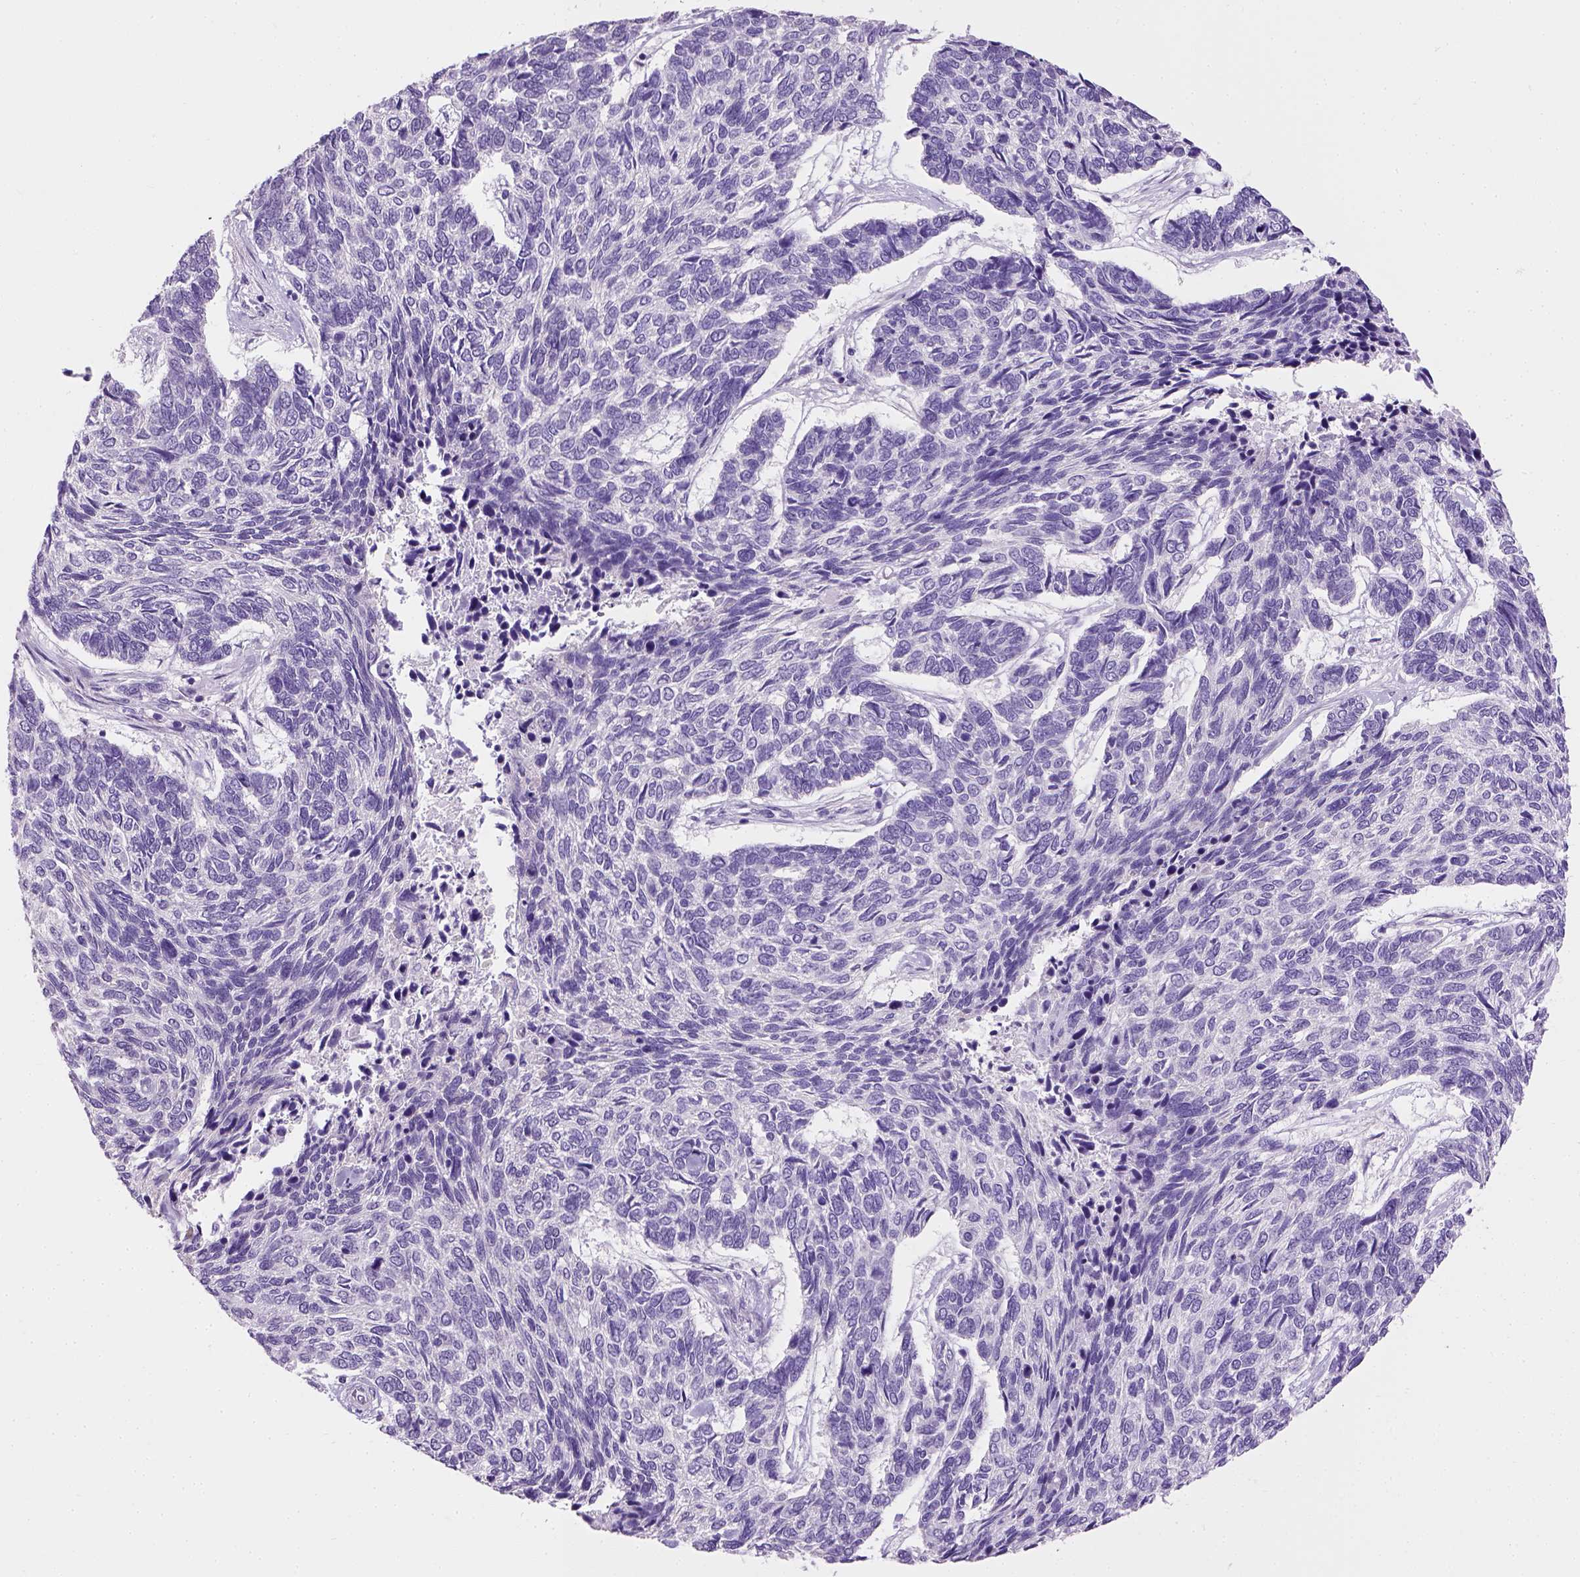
{"staining": {"intensity": "negative", "quantity": "none", "location": "none"}, "tissue": "skin cancer", "cell_type": "Tumor cells", "image_type": "cancer", "snomed": [{"axis": "morphology", "description": "Basal cell carcinoma"}, {"axis": "topography", "description": "Skin"}], "caption": "The micrograph shows no staining of tumor cells in basal cell carcinoma (skin). (DAB immunohistochemistry (IHC) visualized using brightfield microscopy, high magnification).", "gene": "CYP24A1", "patient": {"sex": "female", "age": 65}}